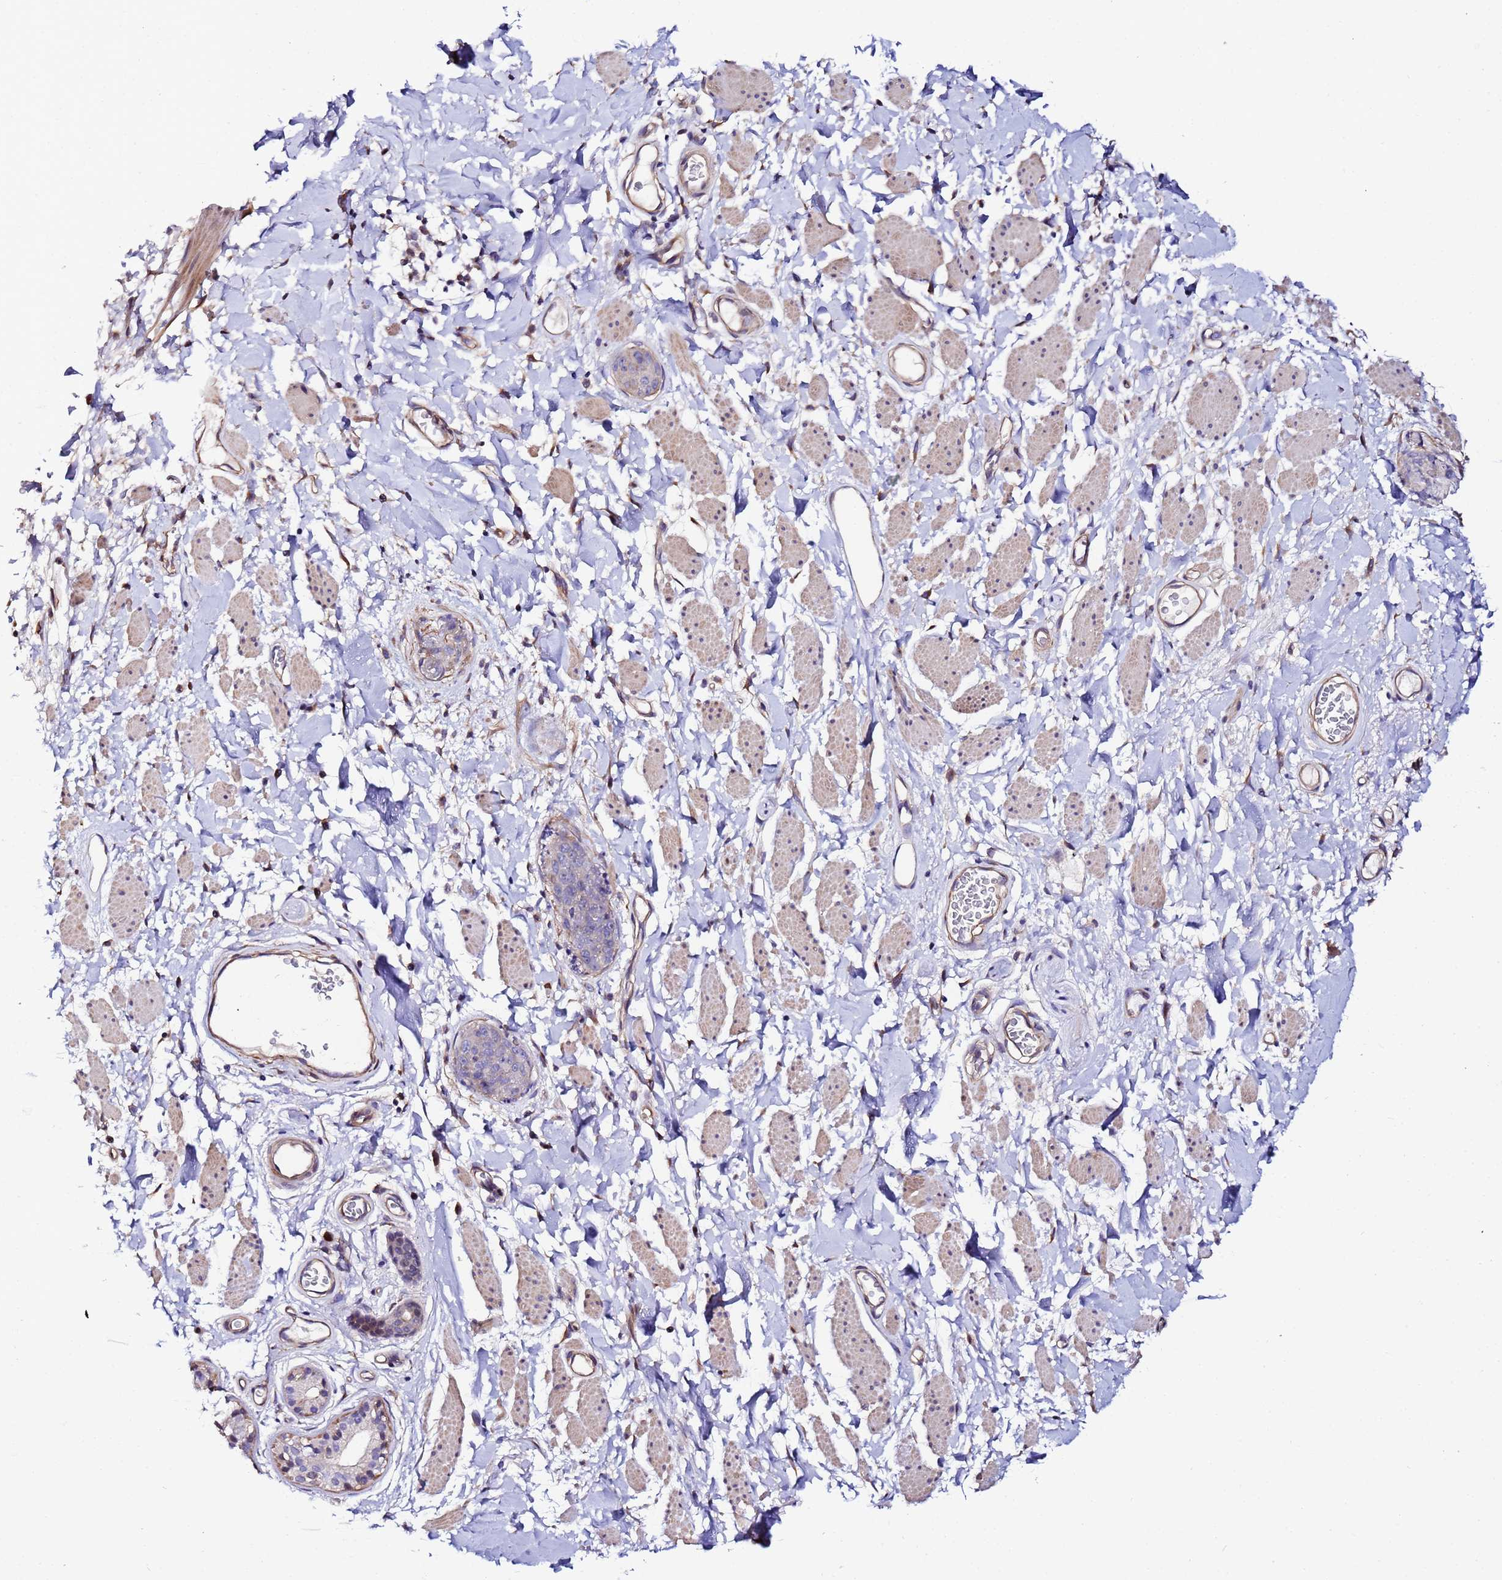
{"staining": {"intensity": "negative", "quantity": "none", "location": "none"}, "tissue": "skin cancer", "cell_type": "Tumor cells", "image_type": "cancer", "snomed": [{"axis": "morphology", "description": "Squamous cell carcinoma, NOS"}, {"axis": "topography", "description": "Skin"}, {"axis": "topography", "description": "Vulva"}], "caption": "This is an immunohistochemistry (IHC) photomicrograph of skin squamous cell carcinoma. There is no positivity in tumor cells.", "gene": "JRKL", "patient": {"sex": "female", "age": 85}}